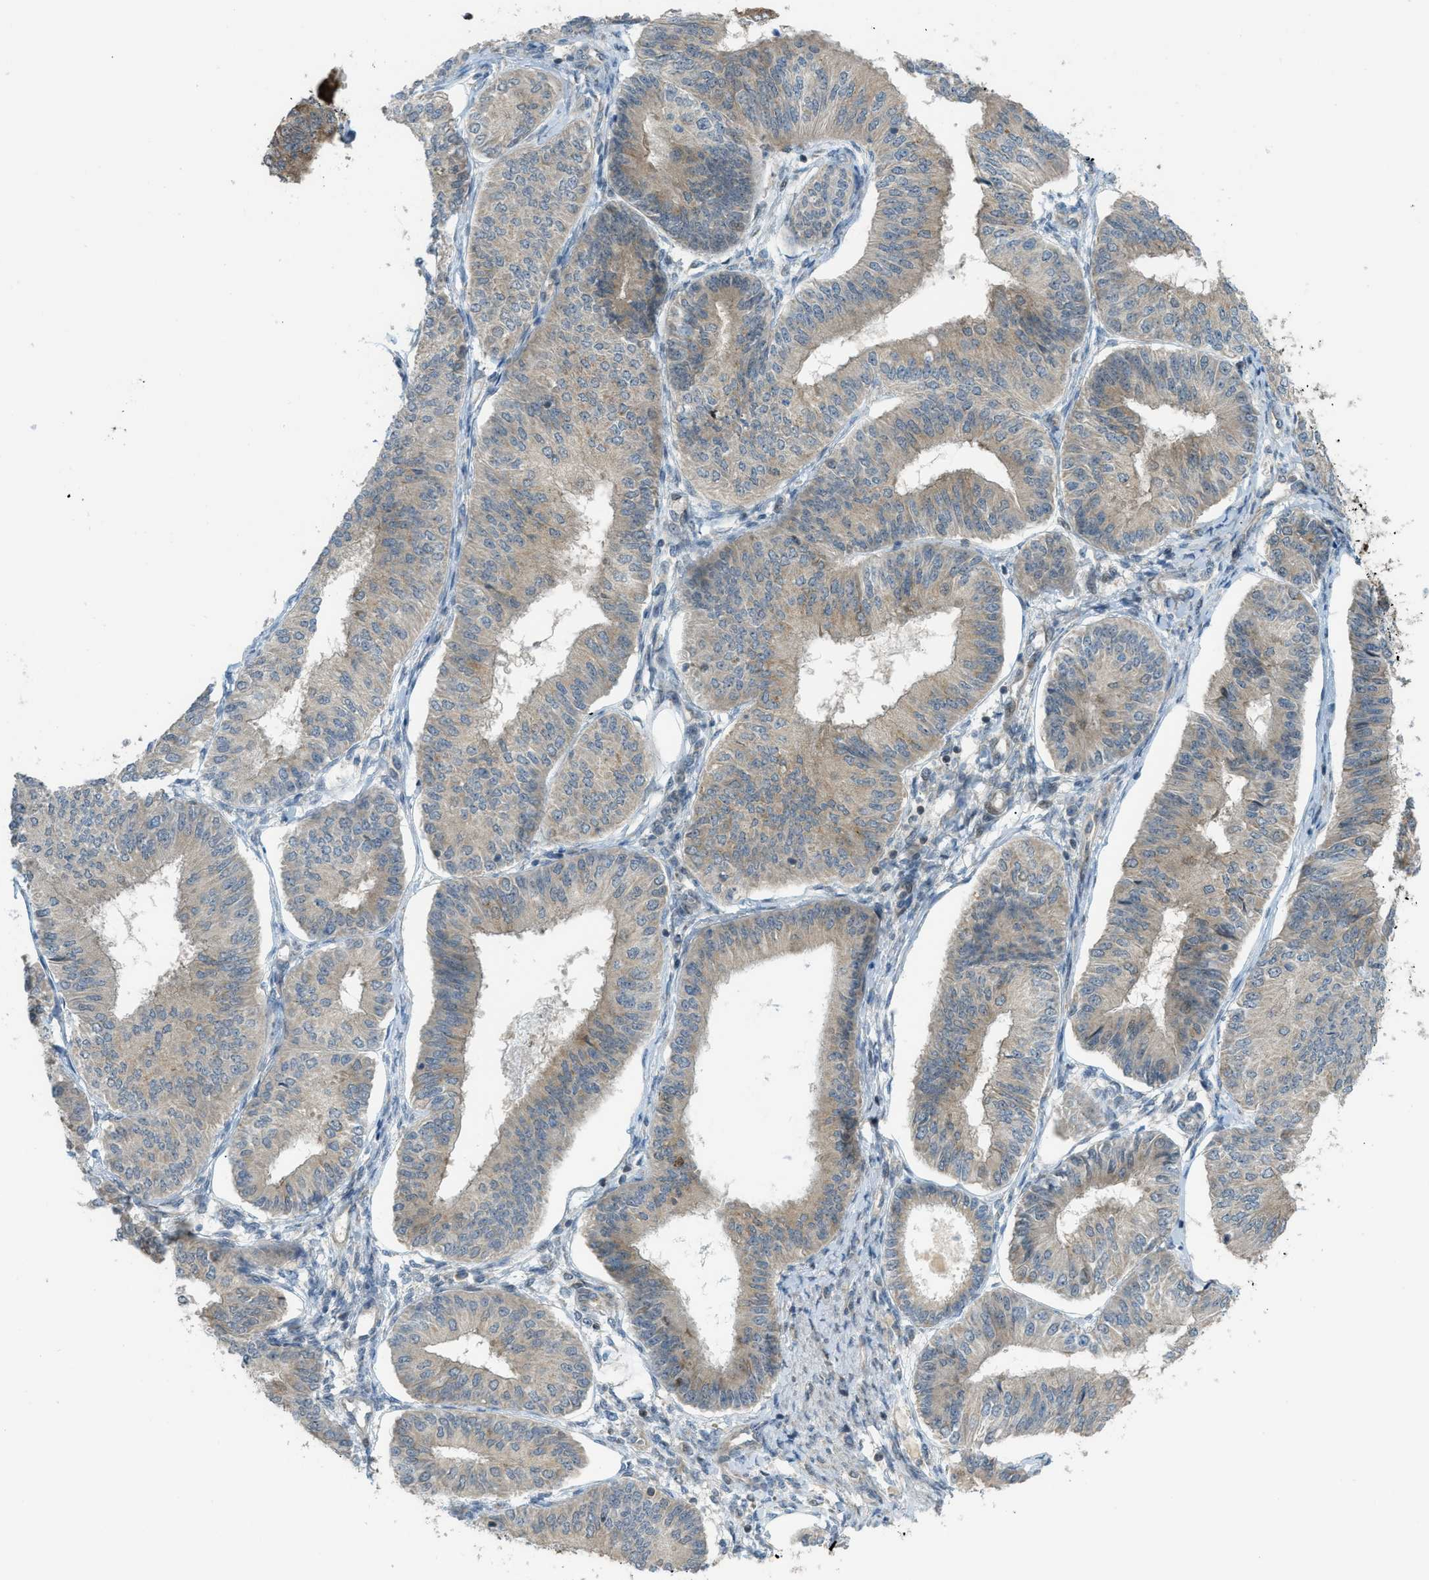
{"staining": {"intensity": "weak", "quantity": ">75%", "location": "cytoplasmic/membranous"}, "tissue": "endometrial cancer", "cell_type": "Tumor cells", "image_type": "cancer", "snomed": [{"axis": "morphology", "description": "Adenocarcinoma, NOS"}, {"axis": "topography", "description": "Endometrium"}], "caption": "This is an image of immunohistochemistry (IHC) staining of endometrial cancer (adenocarcinoma), which shows weak staining in the cytoplasmic/membranous of tumor cells.", "gene": "CCDC186", "patient": {"sex": "female", "age": 58}}